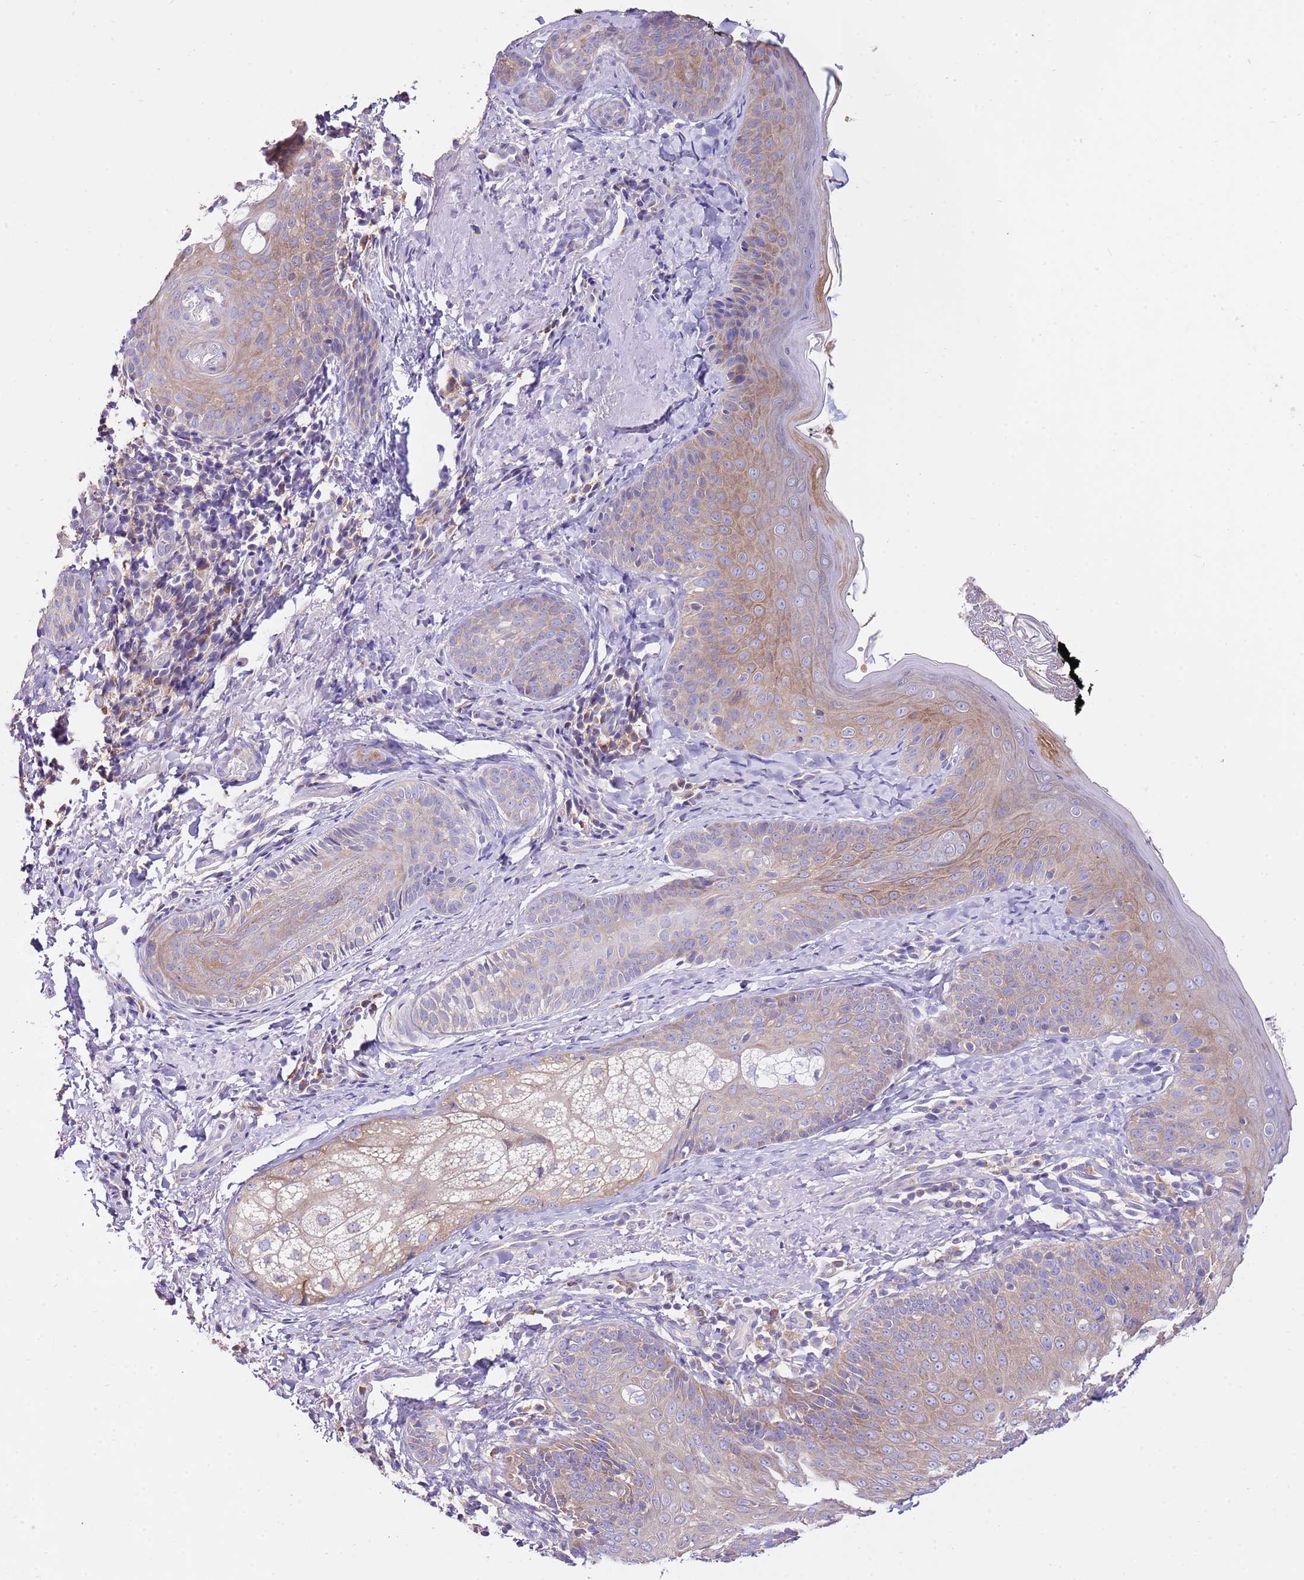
{"staining": {"intensity": "moderate", "quantity": "<25%", "location": "cytoplasmic/membranous"}, "tissue": "skin", "cell_type": "Fibroblasts", "image_type": "normal", "snomed": [{"axis": "morphology", "description": "Normal tissue, NOS"}, {"axis": "topography", "description": "Skin"}], "caption": "The image displays immunohistochemical staining of unremarkable skin. There is moderate cytoplasmic/membranous staining is appreciated in approximately <25% of fibroblasts.", "gene": "RPS10", "patient": {"sex": "male", "age": 57}}